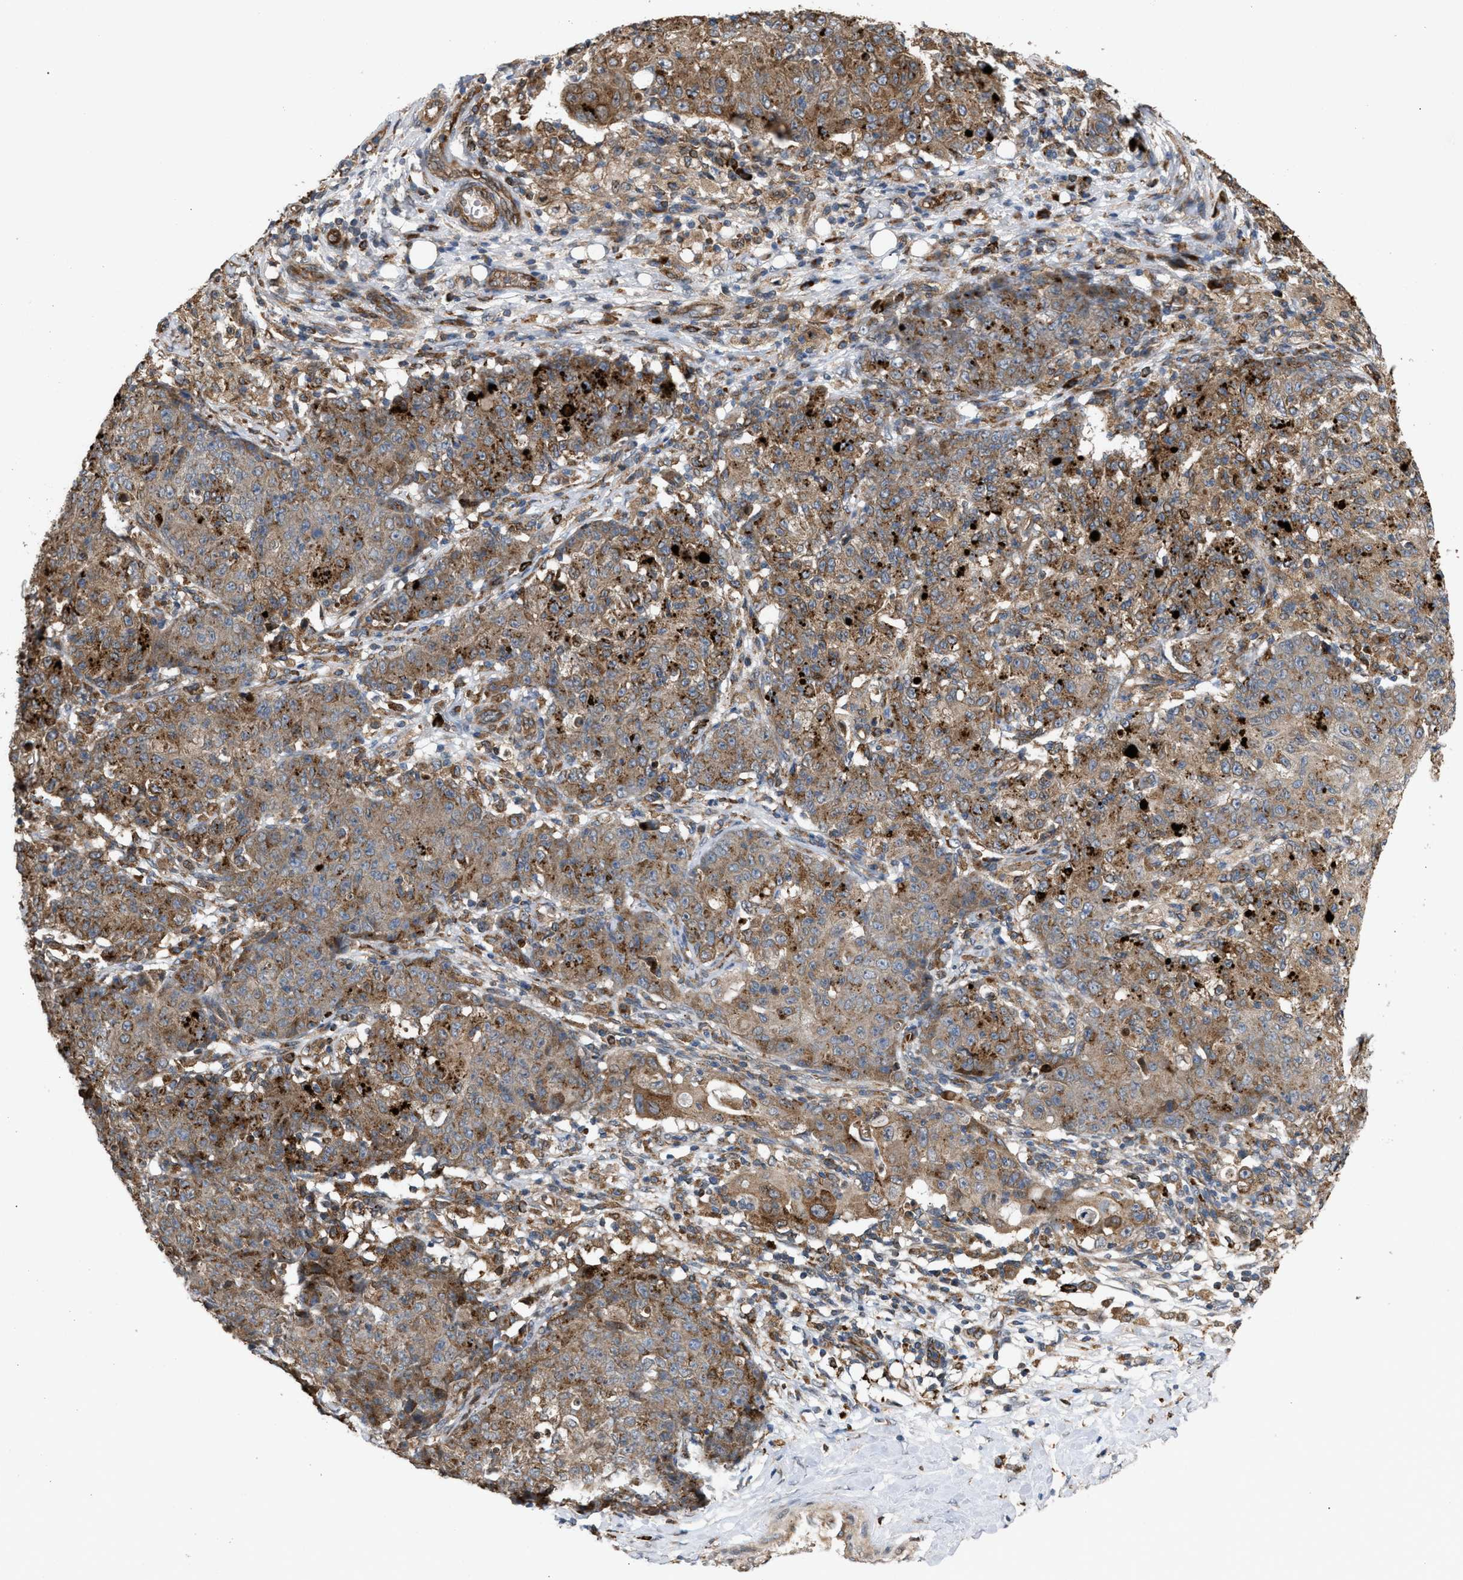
{"staining": {"intensity": "moderate", "quantity": ">75%", "location": "cytoplasmic/membranous"}, "tissue": "ovarian cancer", "cell_type": "Tumor cells", "image_type": "cancer", "snomed": [{"axis": "morphology", "description": "Carcinoma, endometroid"}, {"axis": "topography", "description": "Ovary"}], "caption": "Moderate cytoplasmic/membranous protein expression is present in about >75% of tumor cells in endometroid carcinoma (ovarian).", "gene": "GCC1", "patient": {"sex": "female", "age": 42}}